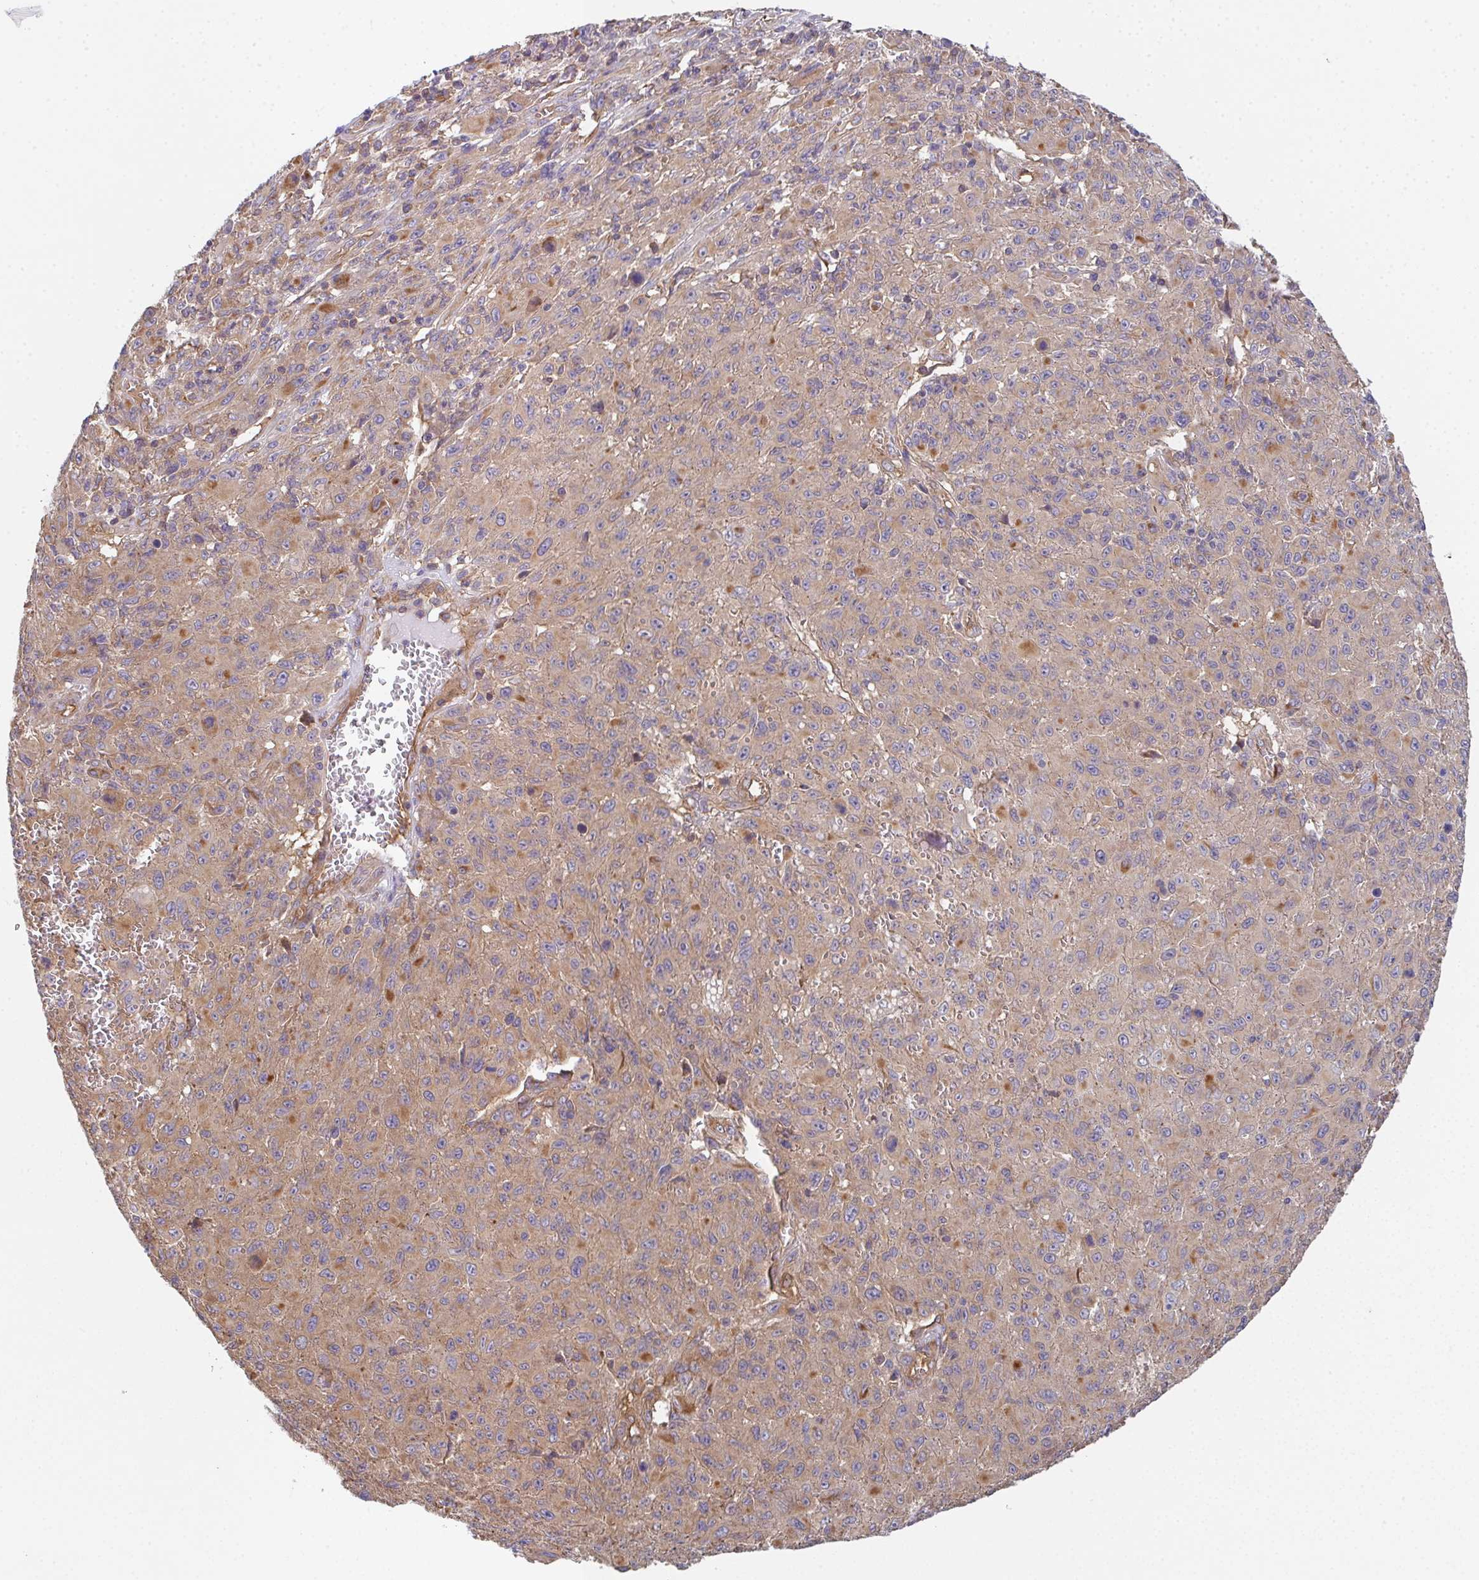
{"staining": {"intensity": "weak", "quantity": ">75%", "location": "cytoplasmic/membranous"}, "tissue": "melanoma", "cell_type": "Tumor cells", "image_type": "cancer", "snomed": [{"axis": "morphology", "description": "Malignant melanoma, NOS"}, {"axis": "topography", "description": "Skin"}], "caption": "Approximately >75% of tumor cells in human melanoma exhibit weak cytoplasmic/membranous protein expression as visualized by brown immunohistochemical staining.", "gene": "TMEM229A", "patient": {"sex": "male", "age": 46}}